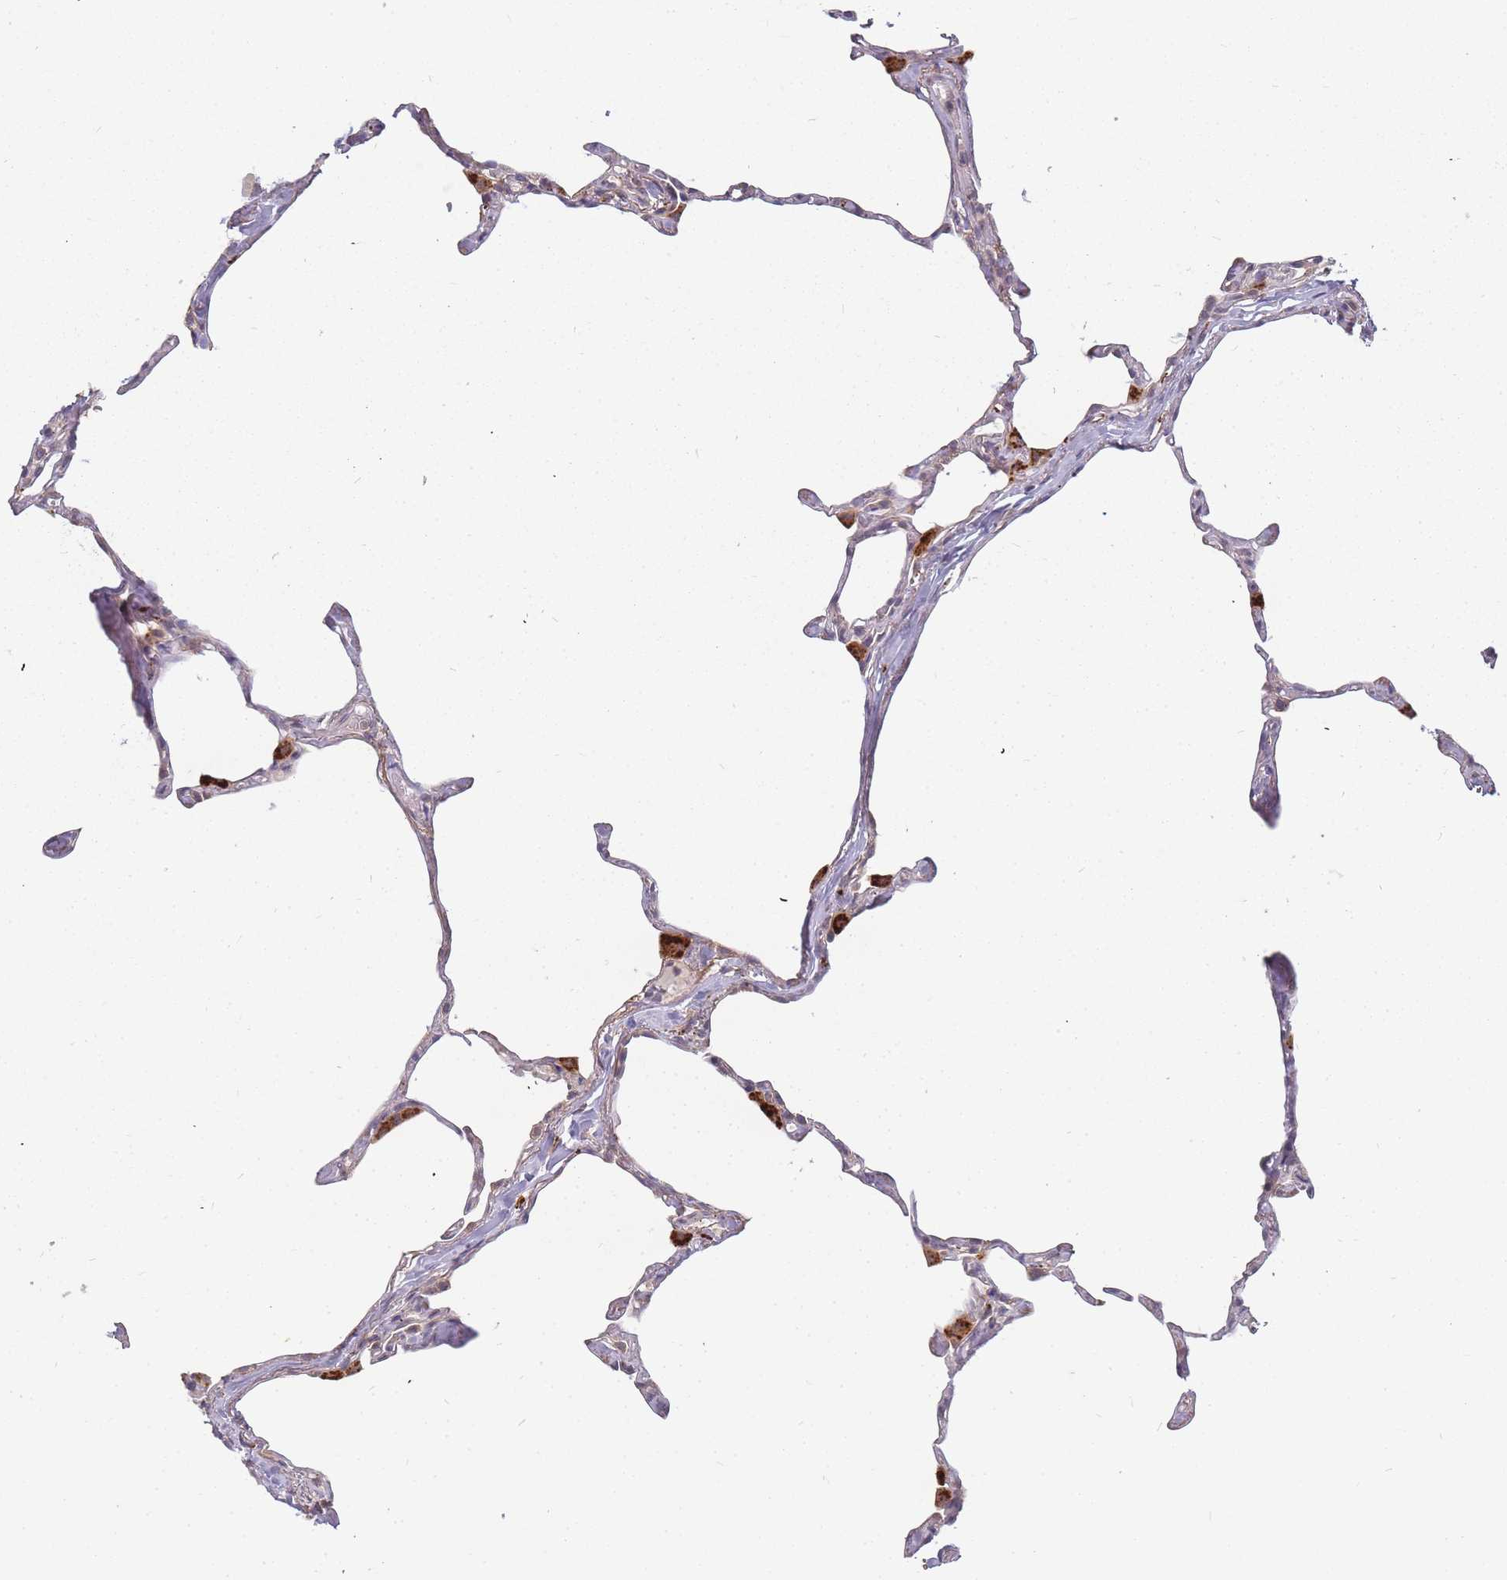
{"staining": {"intensity": "negative", "quantity": "none", "location": "none"}, "tissue": "lung", "cell_type": "Alveolar cells", "image_type": "normal", "snomed": [{"axis": "morphology", "description": "Normal tissue, NOS"}, {"axis": "topography", "description": "Lung"}], "caption": "Immunohistochemistry of normal lung shows no expression in alveolar cells. Nuclei are stained in blue.", "gene": "ATG5", "patient": {"sex": "male", "age": 65}}